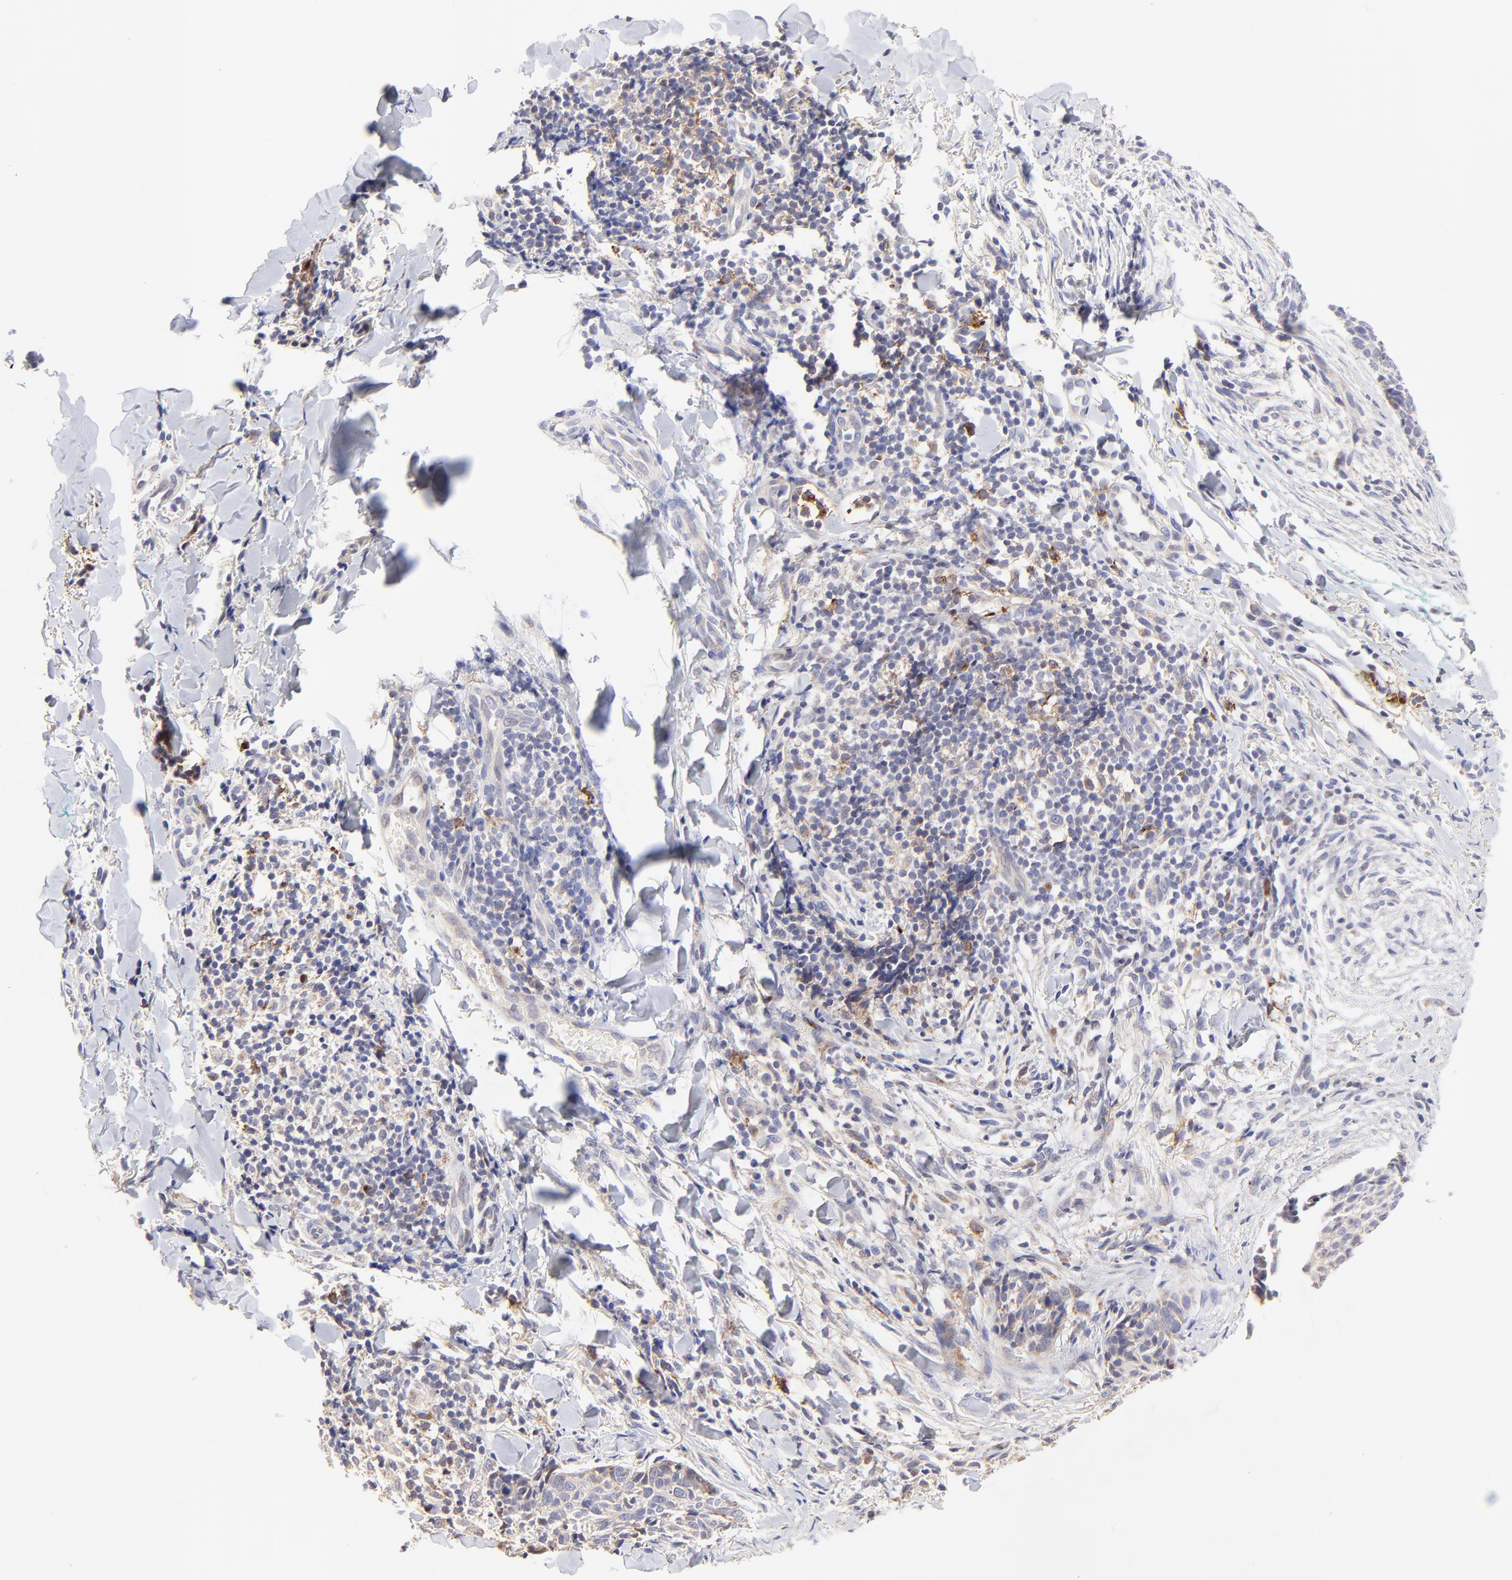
{"staining": {"intensity": "negative", "quantity": "none", "location": "none"}, "tissue": "skin cancer", "cell_type": "Tumor cells", "image_type": "cancer", "snomed": [{"axis": "morphology", "description": "Normal tissue, NOS"}, {"axis": "morphology", "description": "Basal cell carcinoma"}, {"axis": "topography", "description": "Skin"}], "caption": "Immunohistochemical staining of basal cell carcinoma (skin) shows no significant expression in tumor cells.", "gene": "GCSAM", "patient": {"sex": "female", "age": 57}}